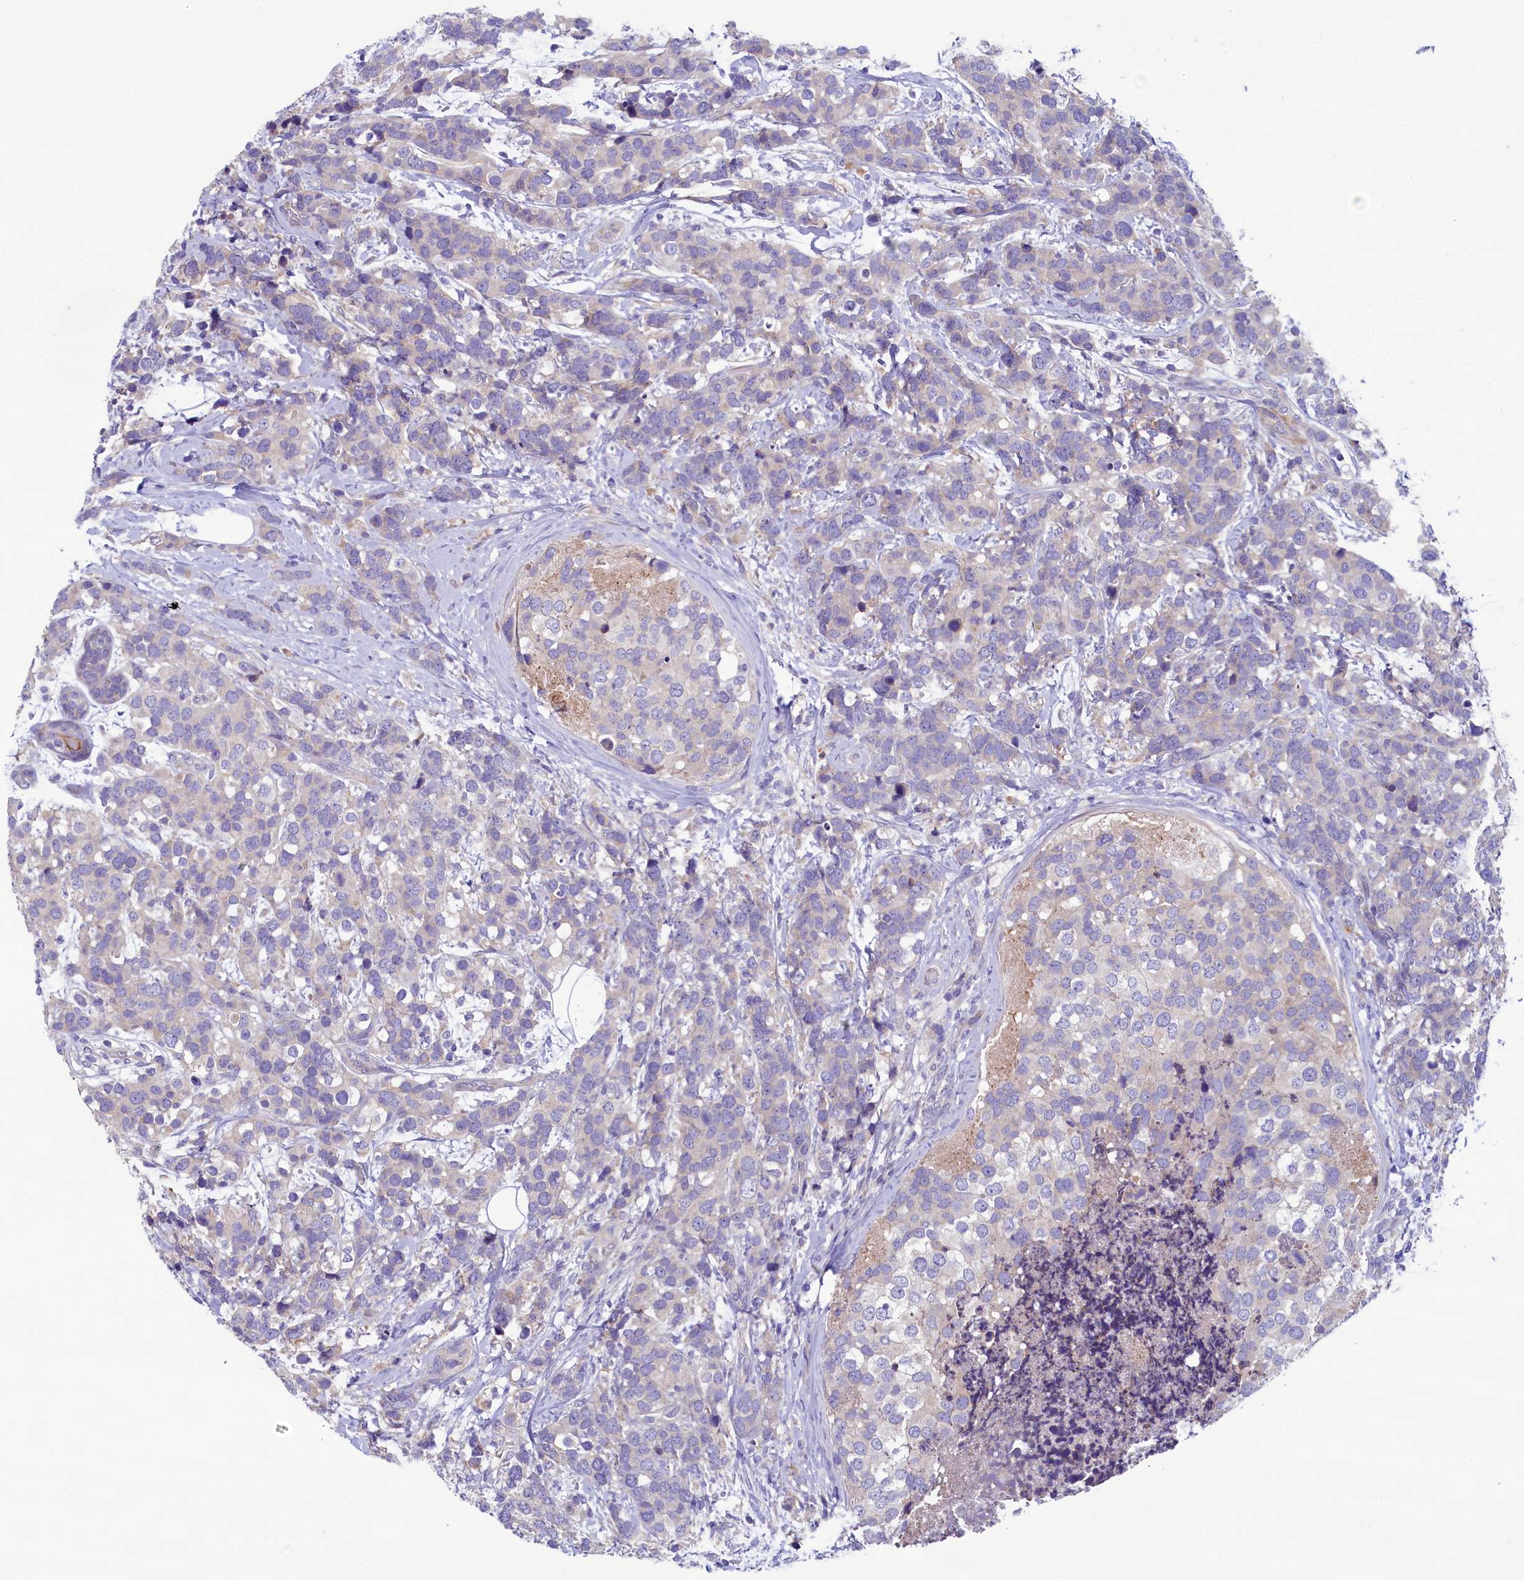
{"staining": {"intensity": "negative", "quantity": "none", "location": "none"}, "tissue": "breast cancer", "cell_type": "Tumor cells", "image_type": "cancer", "snomed": [{"axis": "morphology", "description": "Lobular carcinoma"}, {"axis": "topography", "description": "Breast"}], "caption": "There is no significant expression in tumor cells of lobular carcinoma (breast). (DAB immunohistochemistry with hematoxylin counter stain).", "gene": "KRBOX5", "patient": {"sex": "female", "age": 59}}